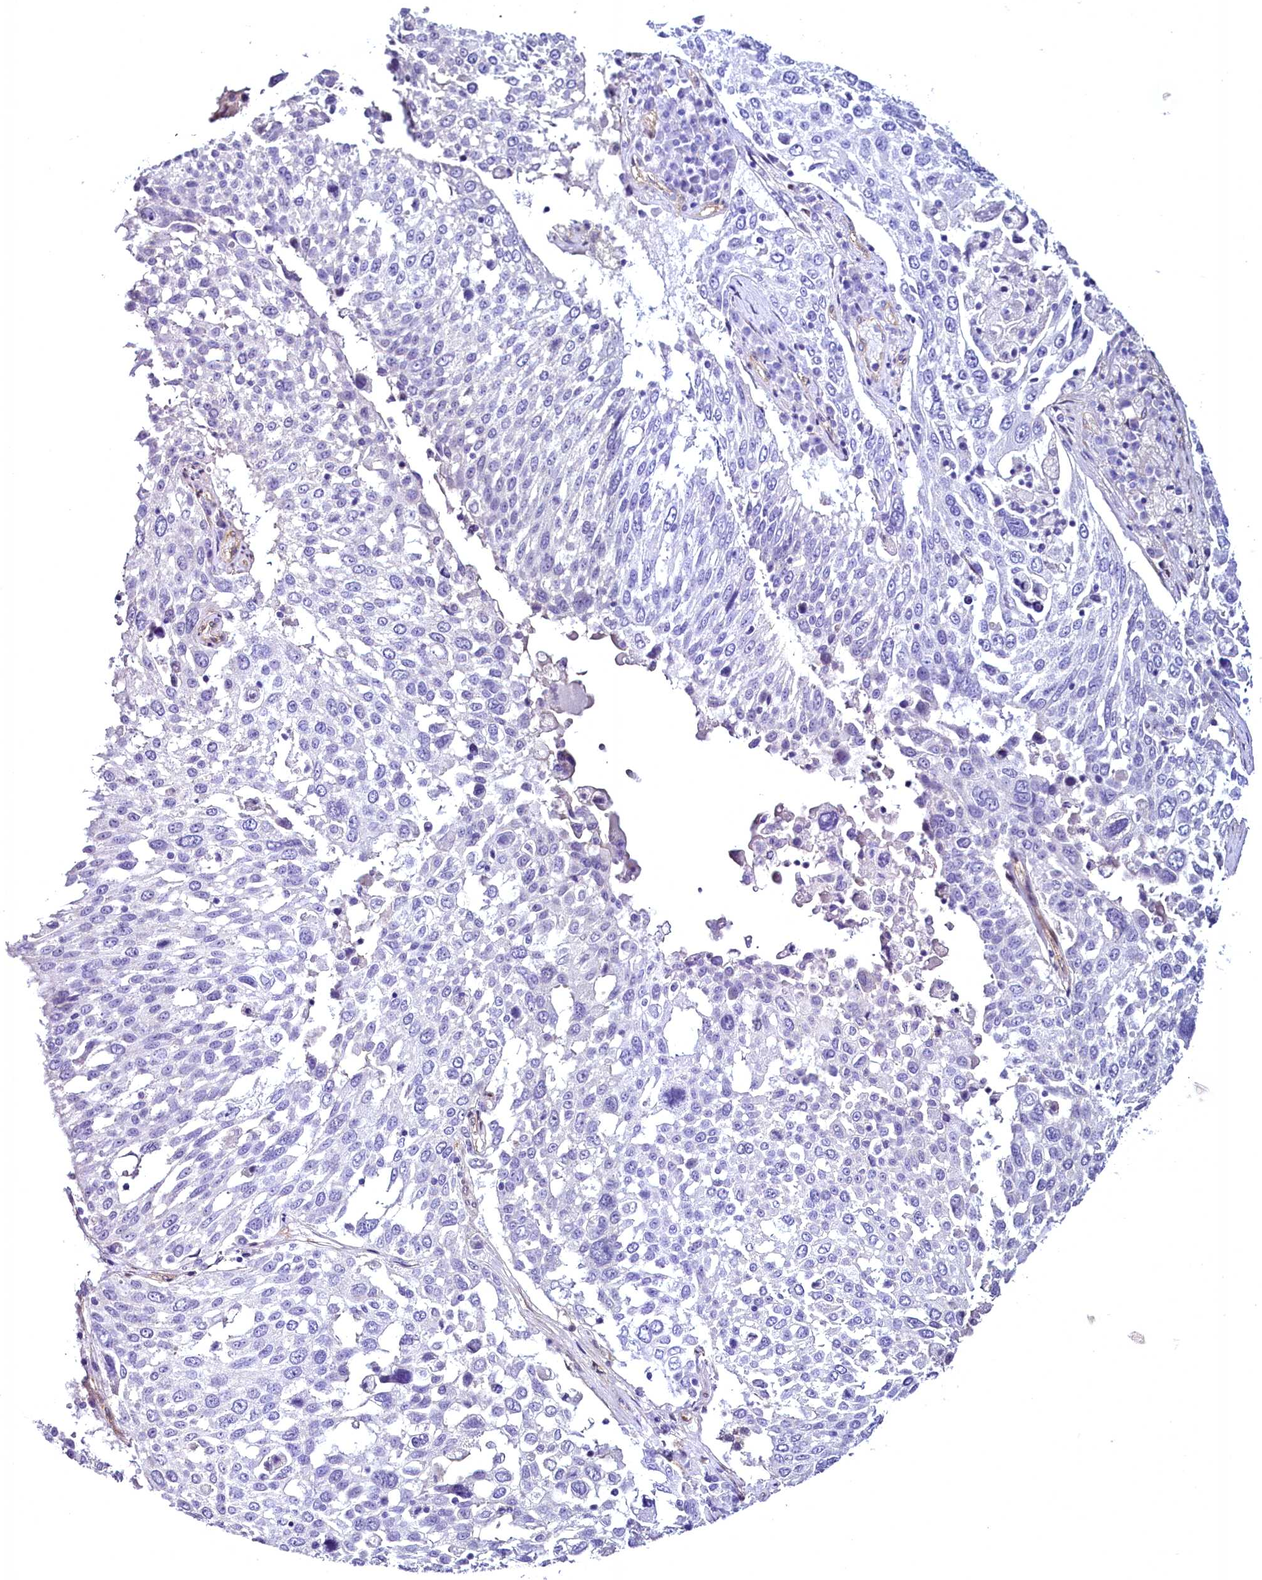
{"staining": {"intensity": "negative", "quantity": "none", "location": "none"}, "tissue": "lung cancer", "cell_type": "Tumor cells", "image_type": "cancer", "snomed": [{"axis": "morphology", "description": "Squamous cell carcinoma, NOS"}, {"axis": "topography", "description": "Lung"}], "caption": "The histopathology image exhibits no staining of tumor cells in lung squamous cell carcinoma. The staining is performed using DAB brown chromogen with nuclei counter-stained in using hematoxylin.", "gene": "STXBP1", "patient": {"sex": "male", "age": 65}}